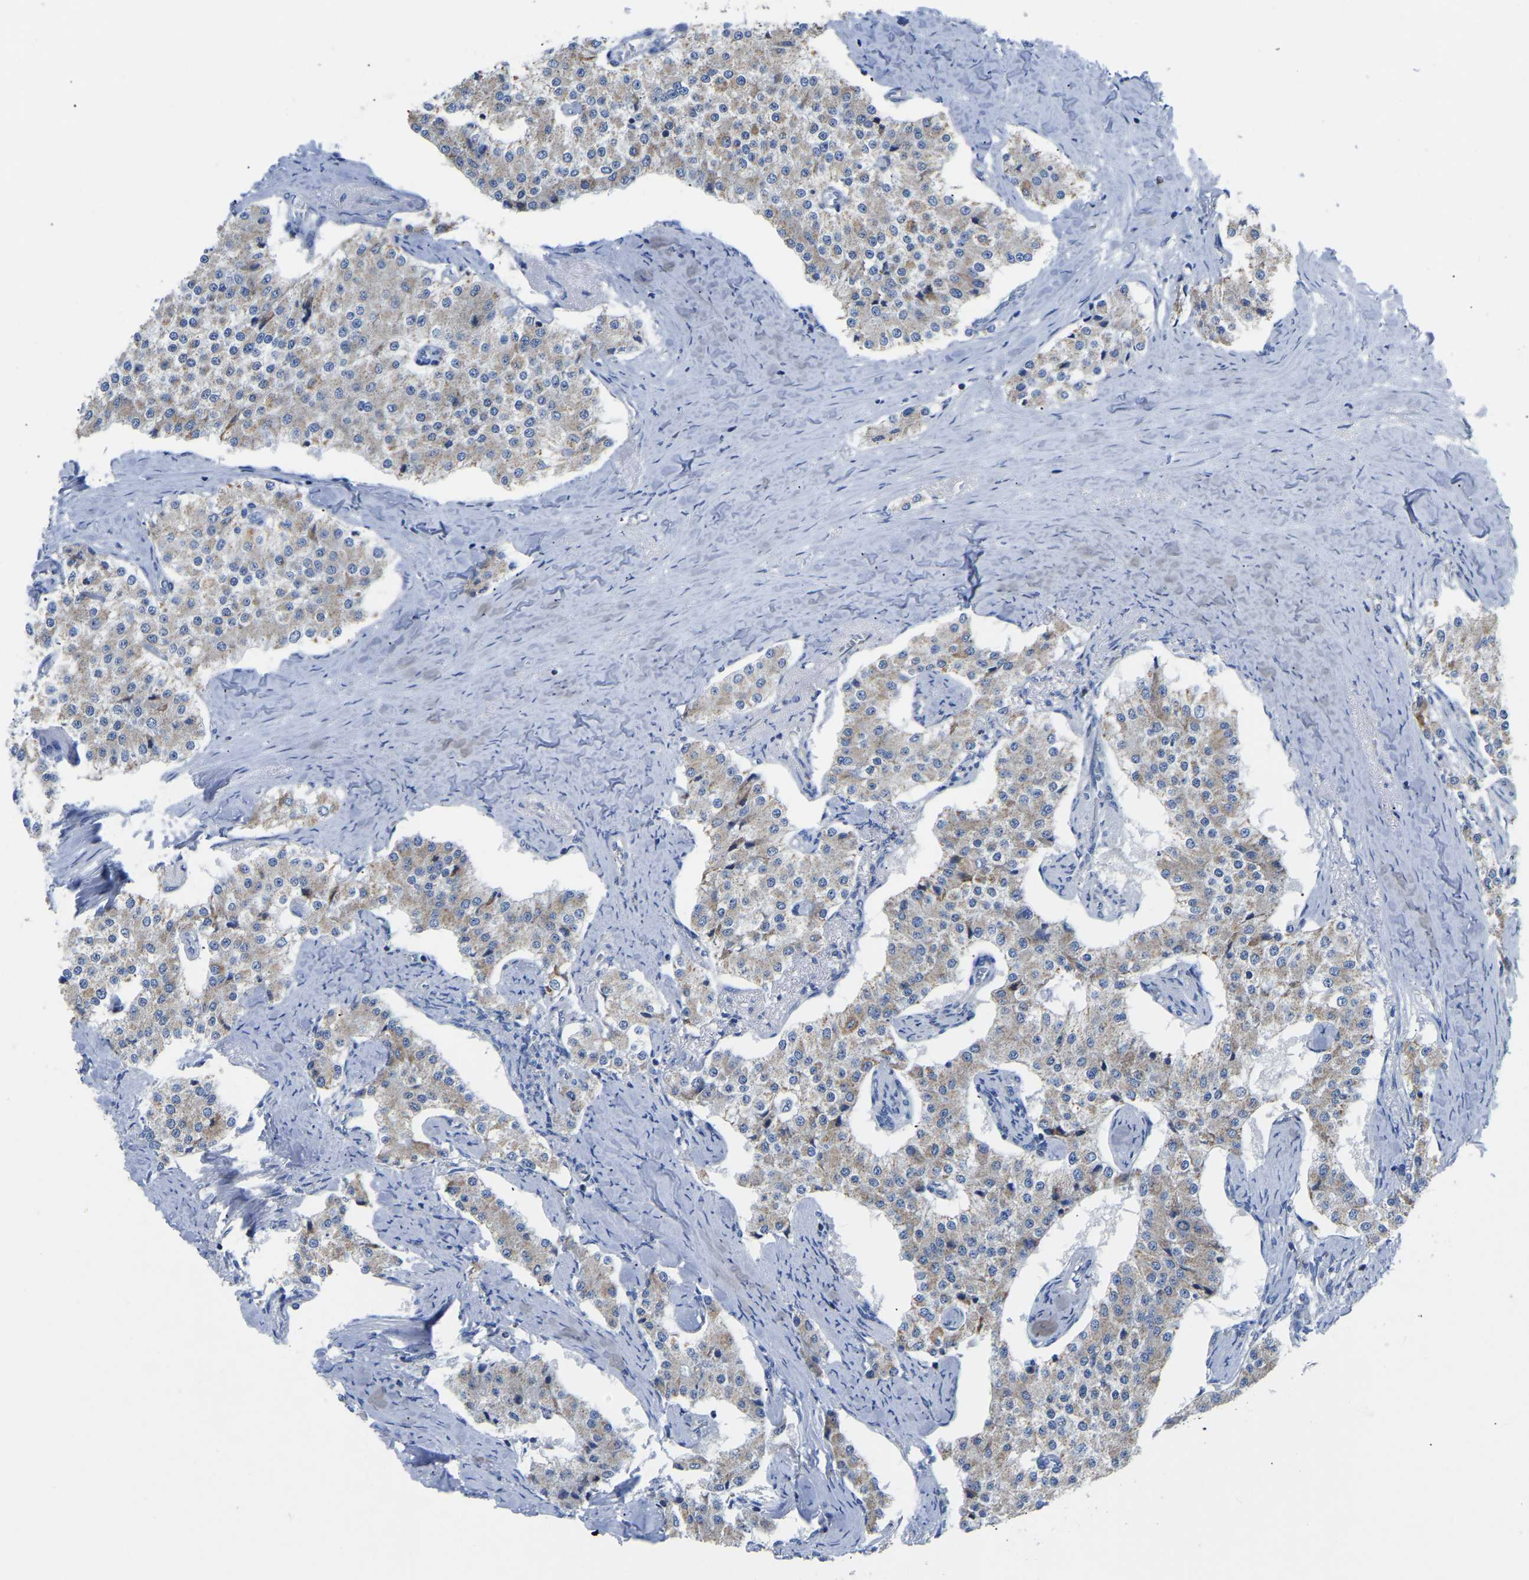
{"staining": {"intensity": "weak", "quantity": ">75%", "location": "cytoplasmic/membranous"}, "tissue": "carcinoid", "cell_type": "Tumor cells", "image_type": "cancer", "snomed": [{"axis": "morphology", "description": "Carcinoid, malignant, NOS"}, {"axis": "topography", "description": "Colon"}], "caption": "Protein positivity by IHC reveals weak cytoplasmic/membranous expression in about >75% of tumor cells in malignant carcinoid. The protein is stained brown, and the nuclei are stained in blue (DAB IHC with brightfield microscopy, high magnification).", "gene": "ETFA", "patient": {"sex": "female", "age": 52}}